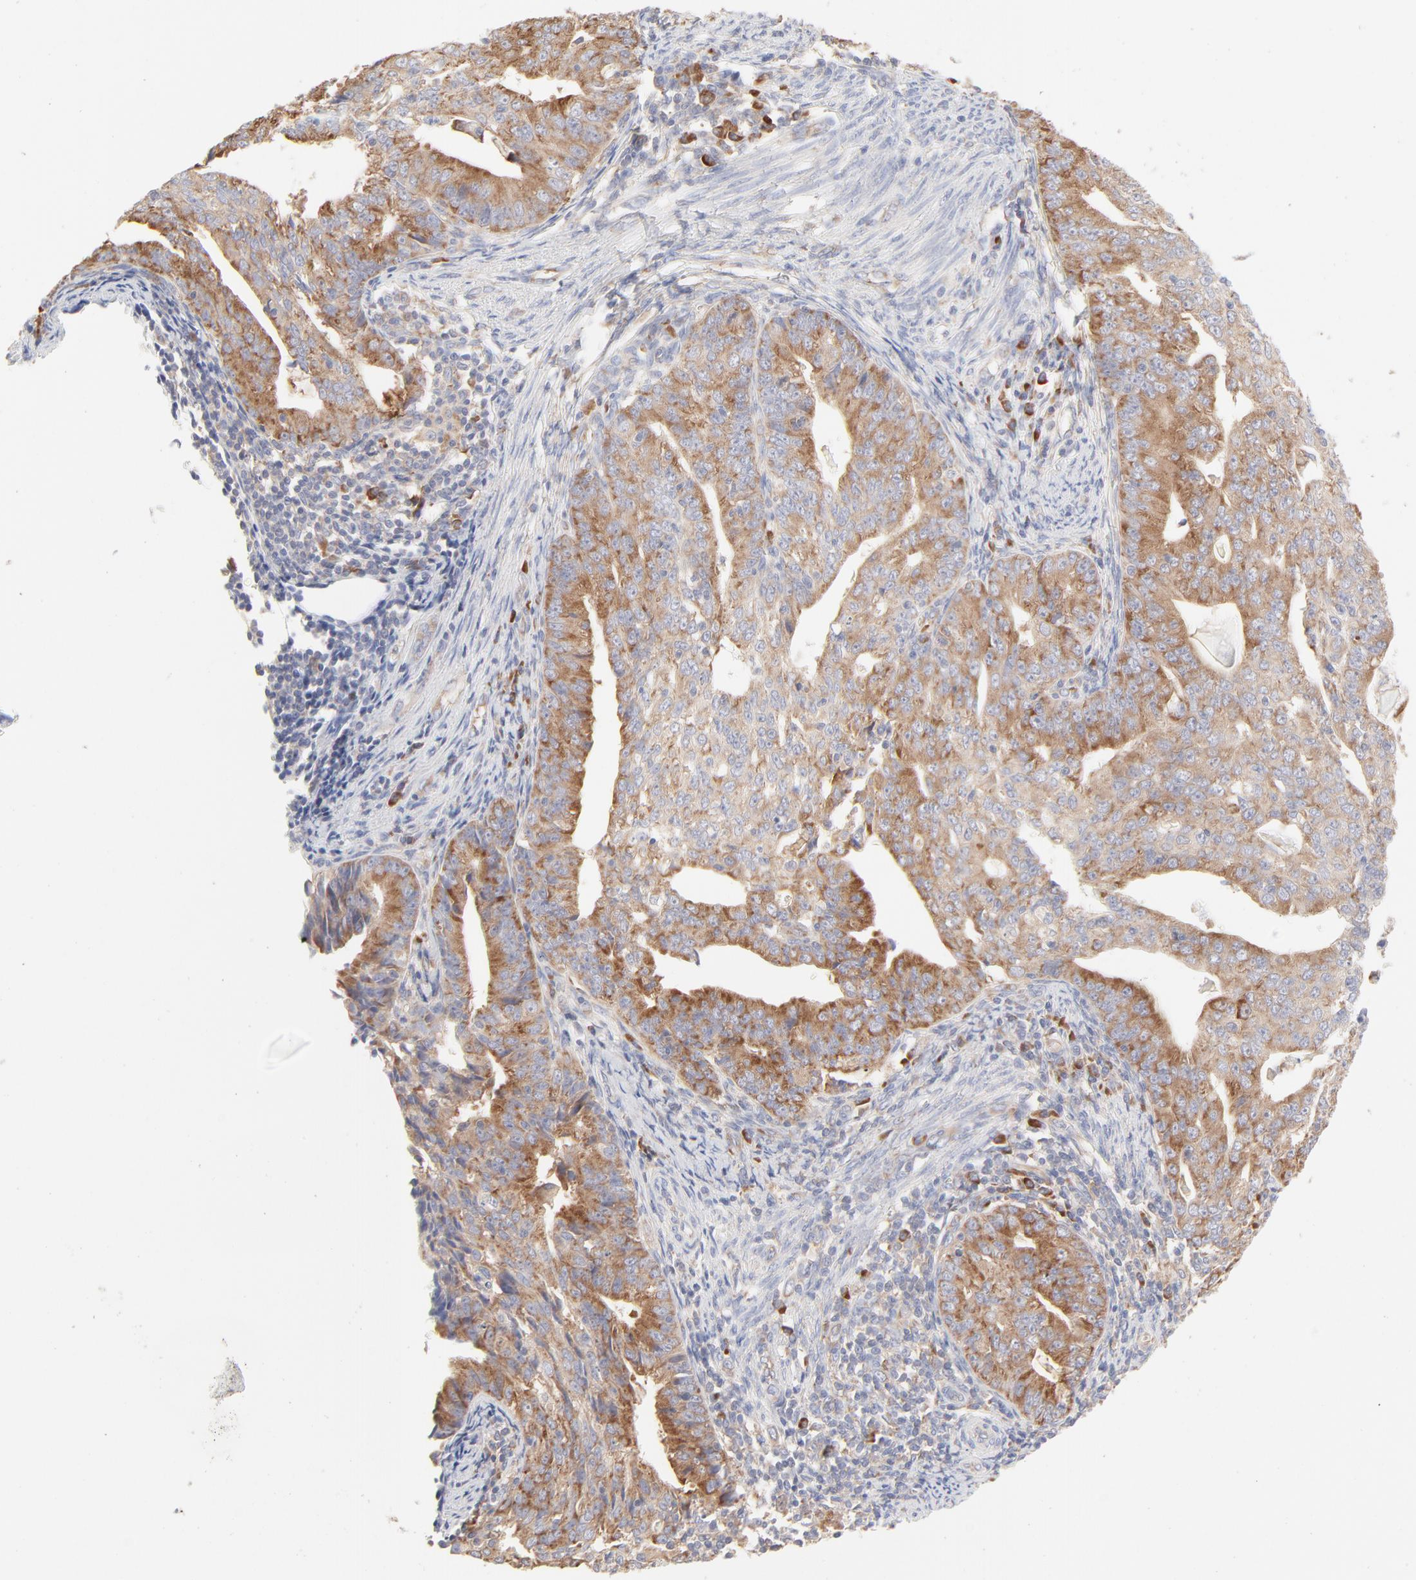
{"staining": {"intensity": "strong", "quantity": ">75%", "location": "cytoplasmic/membranous"}, "tissue": "endometrial cancer", "cell_type": "Tumor cells", "image_type": "cancer", "snomed": [{"axis": "morphology", "description": "Adenocarcinoma, NOS"}, {"axis": "topography", "description": "Endometrium"}], "caption": "Endometrial adenocarcinoma stained with a brown dye displays strong cytoplasmic/membranous positive positivity in approximately >75% of tumor cells.", "gene": "RPS21", "patient": {"sex": "female", "age": 56}}